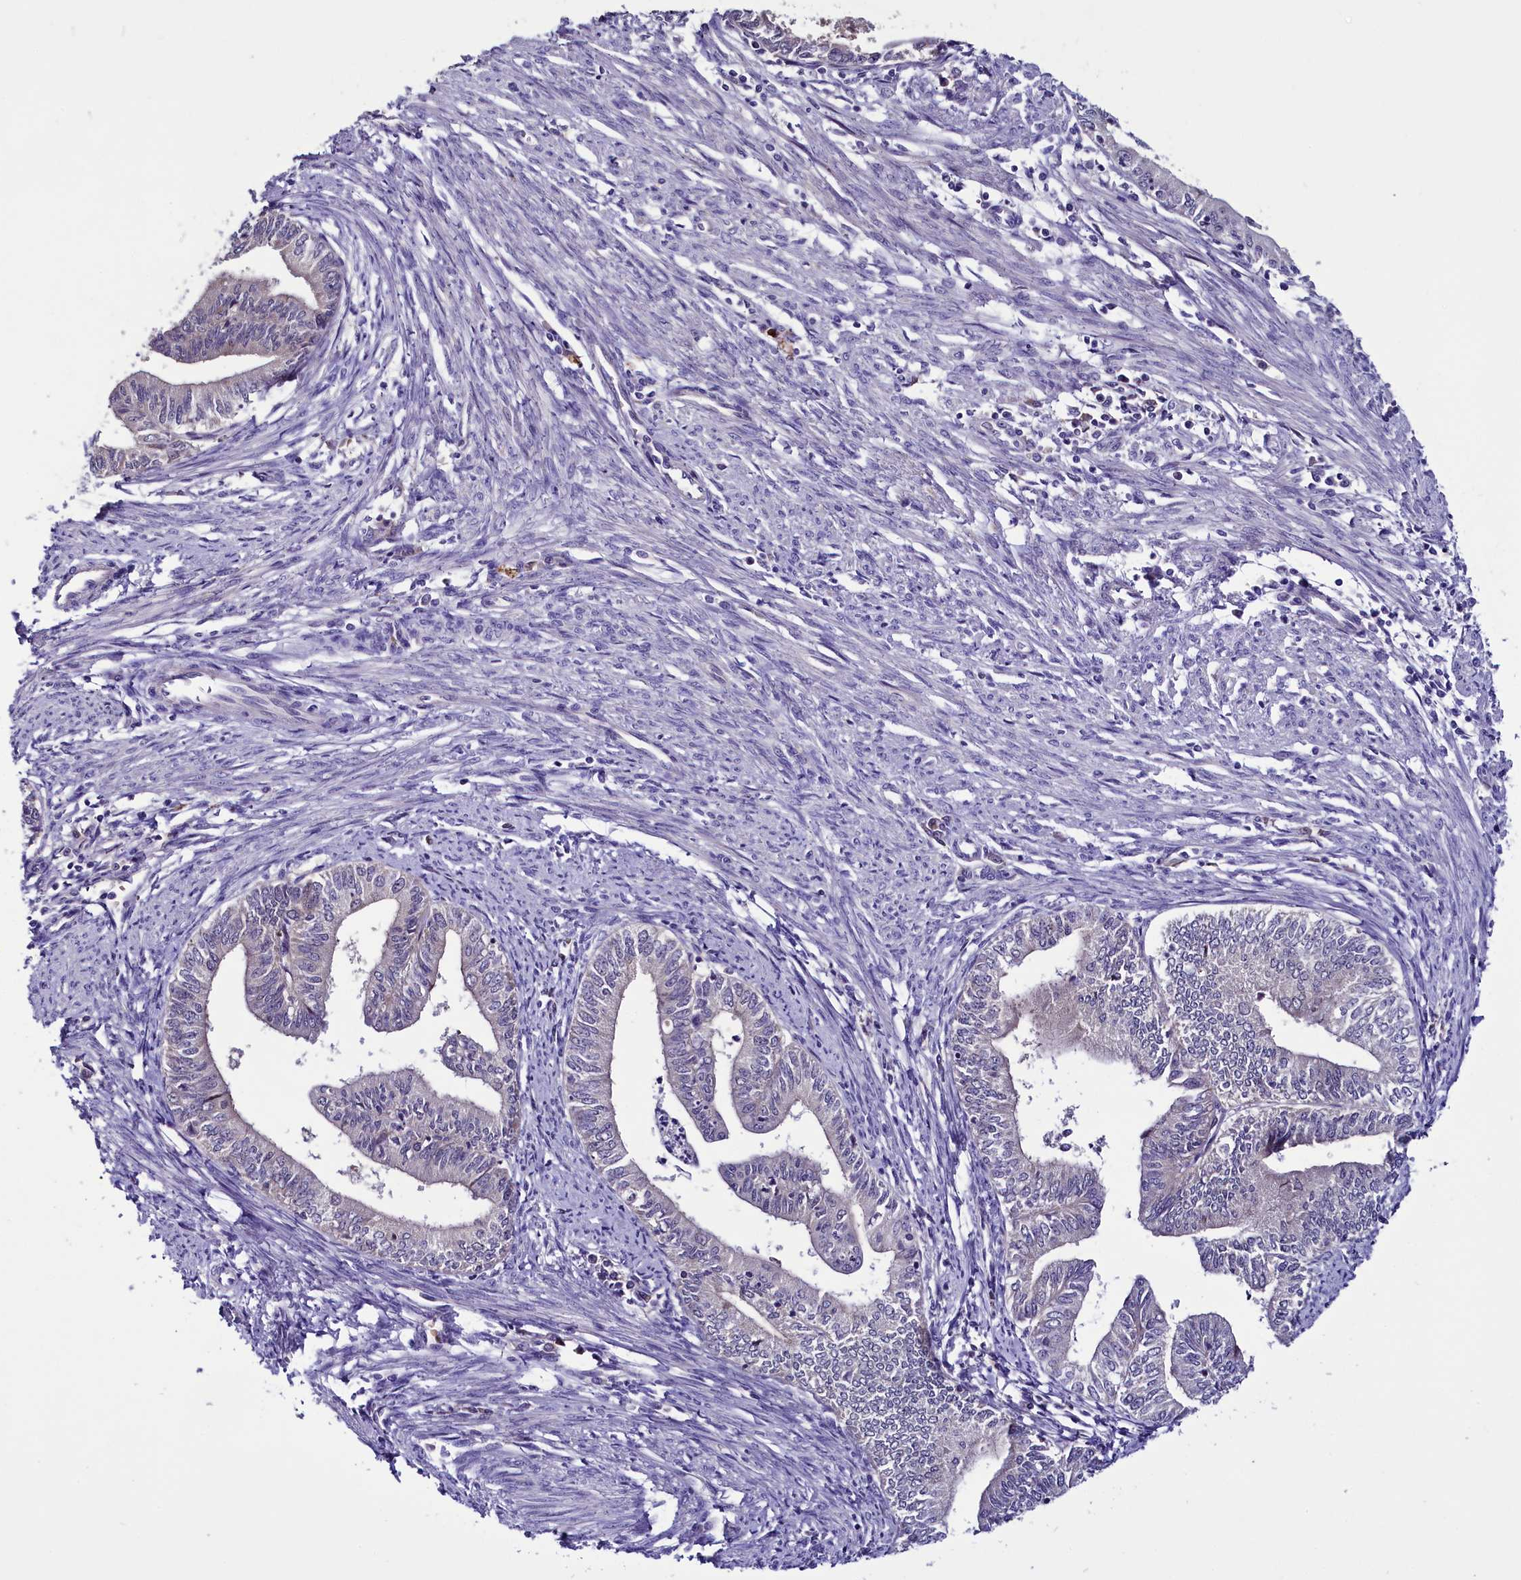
{"staining": {"intensity": "negative", "quantity": "none", "location": "none"}, "tissue": "endometrial cancer", "cell_type": "Tumor cells", "image_type": "cancer", "snomed": [{"axis": "morphology", "description": "Adenocarcinoma, NOS"}, {"axis": "topography", "description": "Endometrium"}], "caption": "This is an IHC photomicrograph of human adenocarcinoma (endometrial). There is no positivity in tumor cells.", "gene": "C9orf40", "patient": {"sex": "female", "age": 66}}